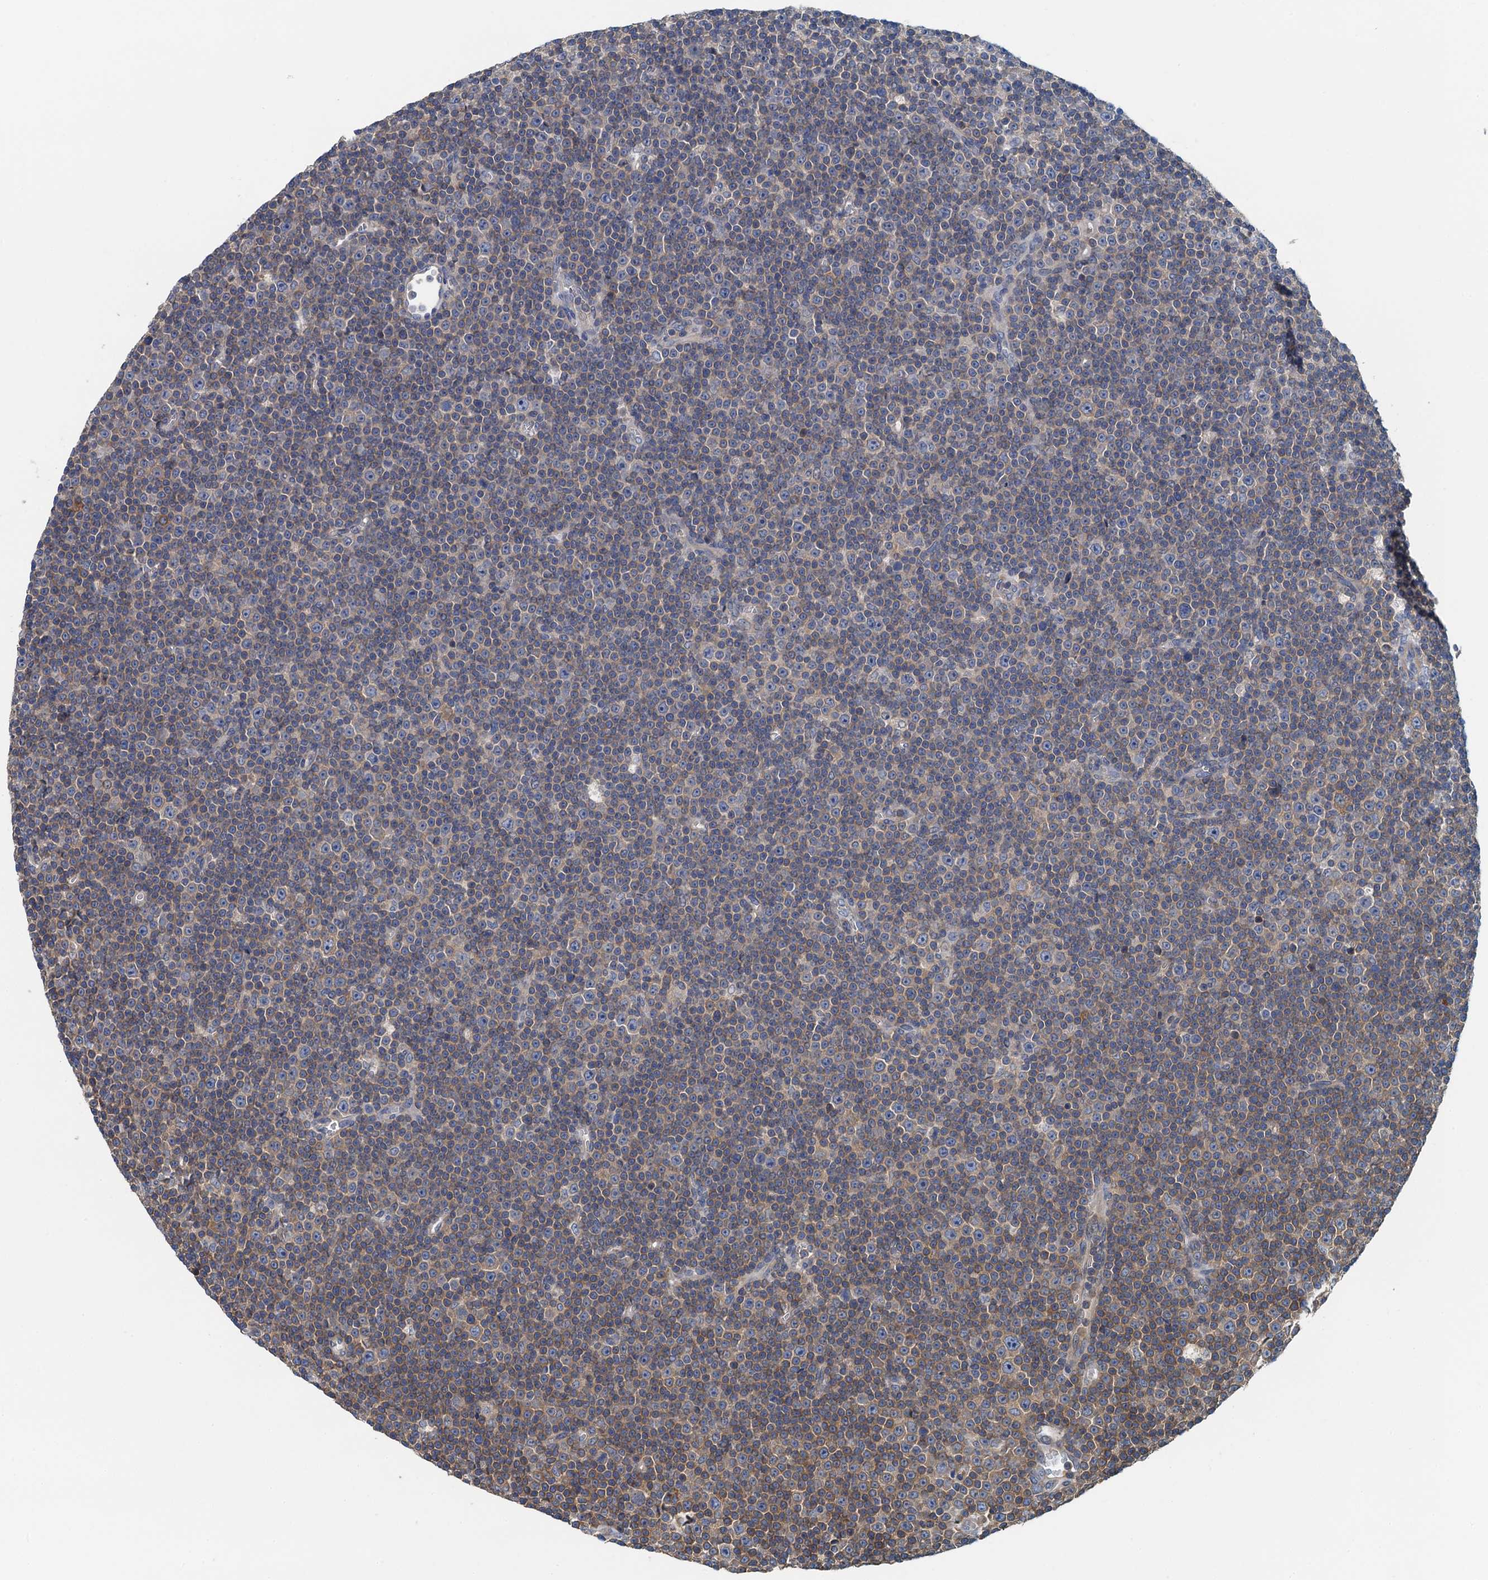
{"staining": {"intensity": "negative", "quantity": "none", "location": "none"}, "tissue": "lymphoma", "cell_type": "Tumor cells", "image_type": "cancer", "snomed": [{"axis": "morphology", "description": "Malignant lymphoma, non-Hodgkin's type, Low grade"}, {"axis": "topography", "description": "Lymph node"}], "caption": "Histopathology image shows no significant protein expression in tumor cells of malignant lymphoma, non-Hodgkin's type (low-grade).", "gene": "PPP1R14D", "patient": {"sex": "female", "age": 67}}